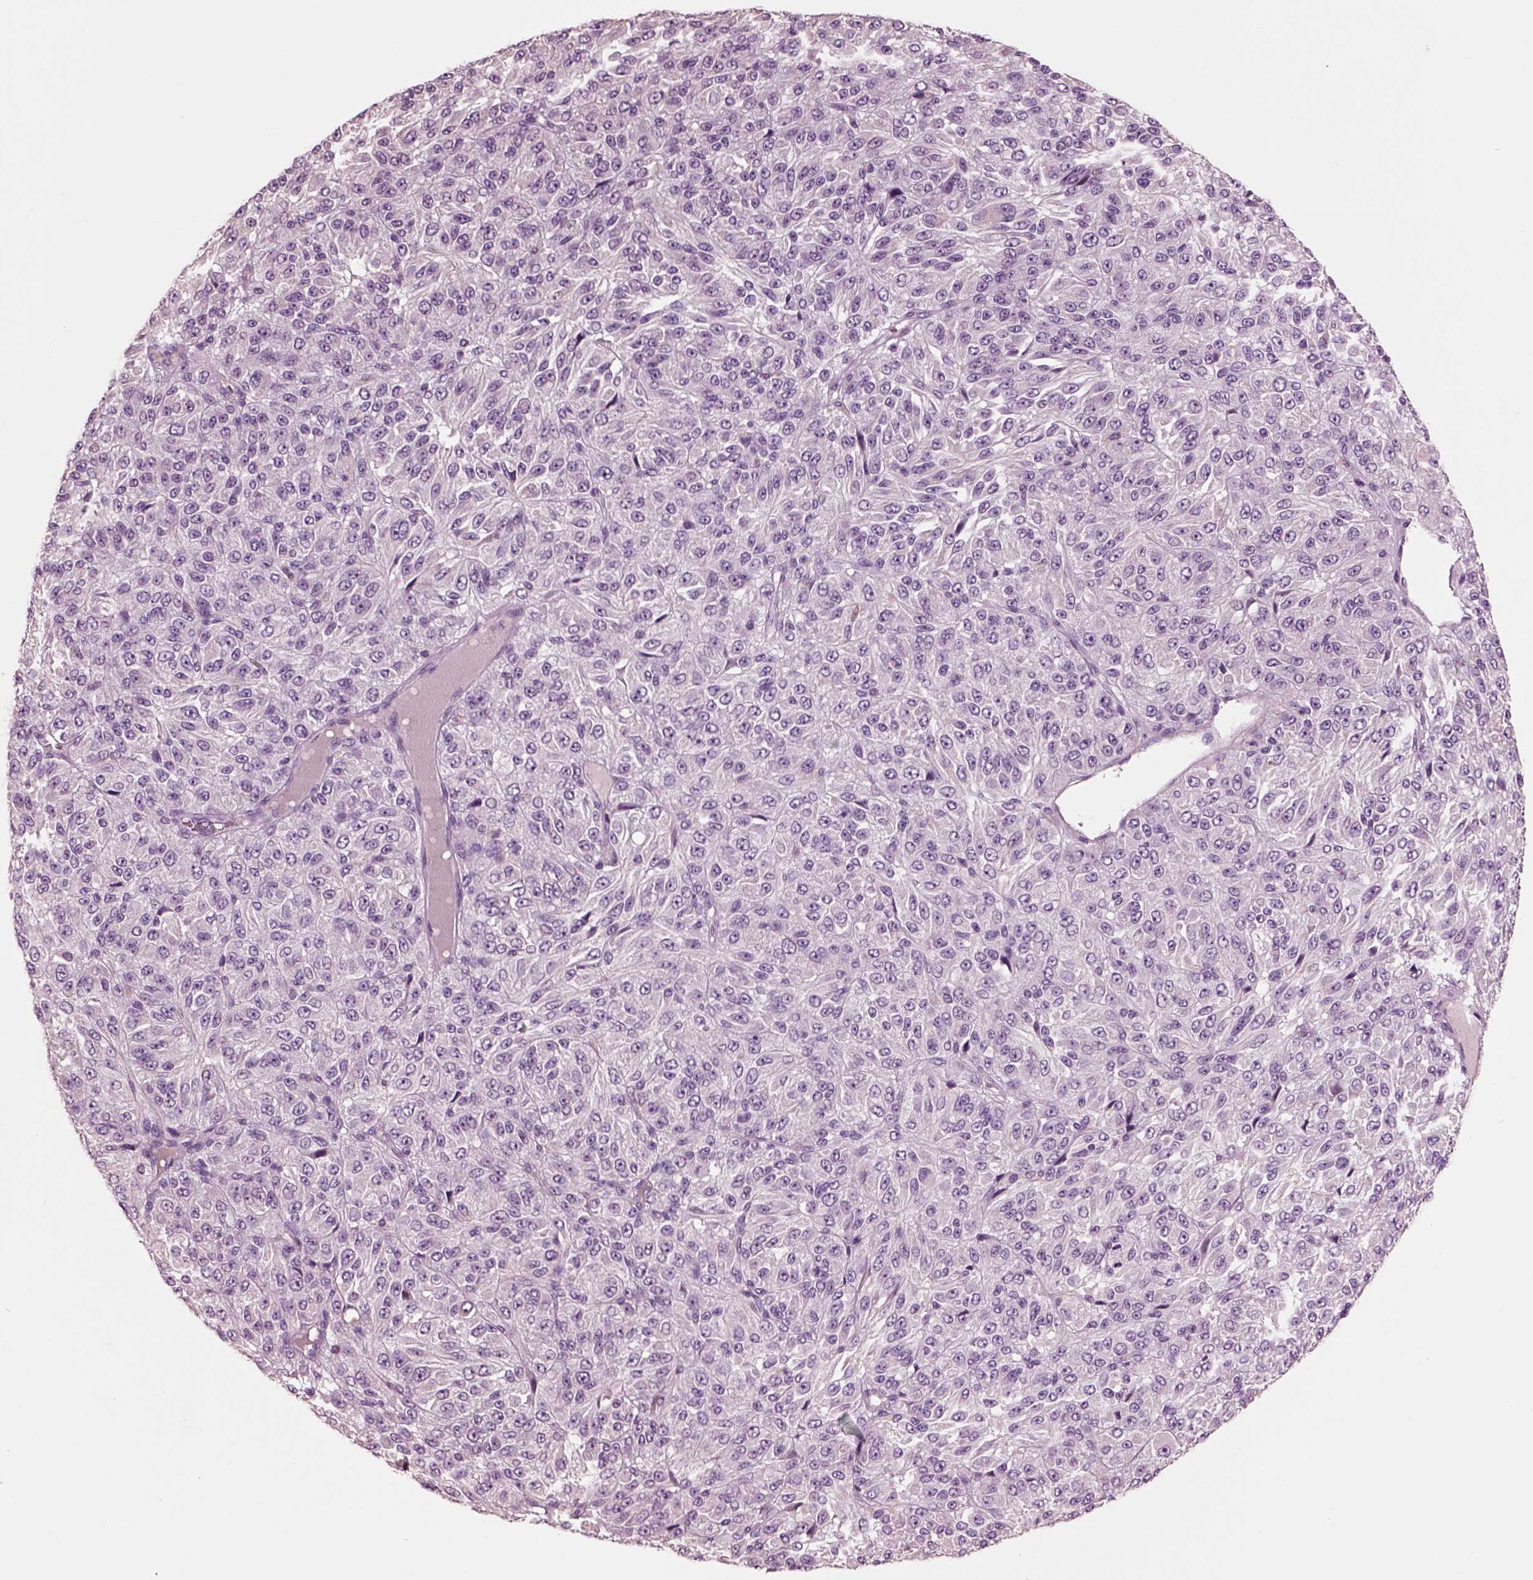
{"staining": {"intensity": "negative", "quantity": "none", "location": "none"}, "tissue": "melanoma", "cell_type": "Tumor cells", "image_type": "cancer", "snomed": [{"axis": "morphology", "description": "Malignant melanoma, Metastatic site"}, {"axis": "topography", "description": "Brain"}], "caption": "Protein analysis of malignant melanoma (metastatic site) displays no significant positivity in tumor cells.", "gene": "CHGB", "patient": {"sex": "female", "age": 56}}